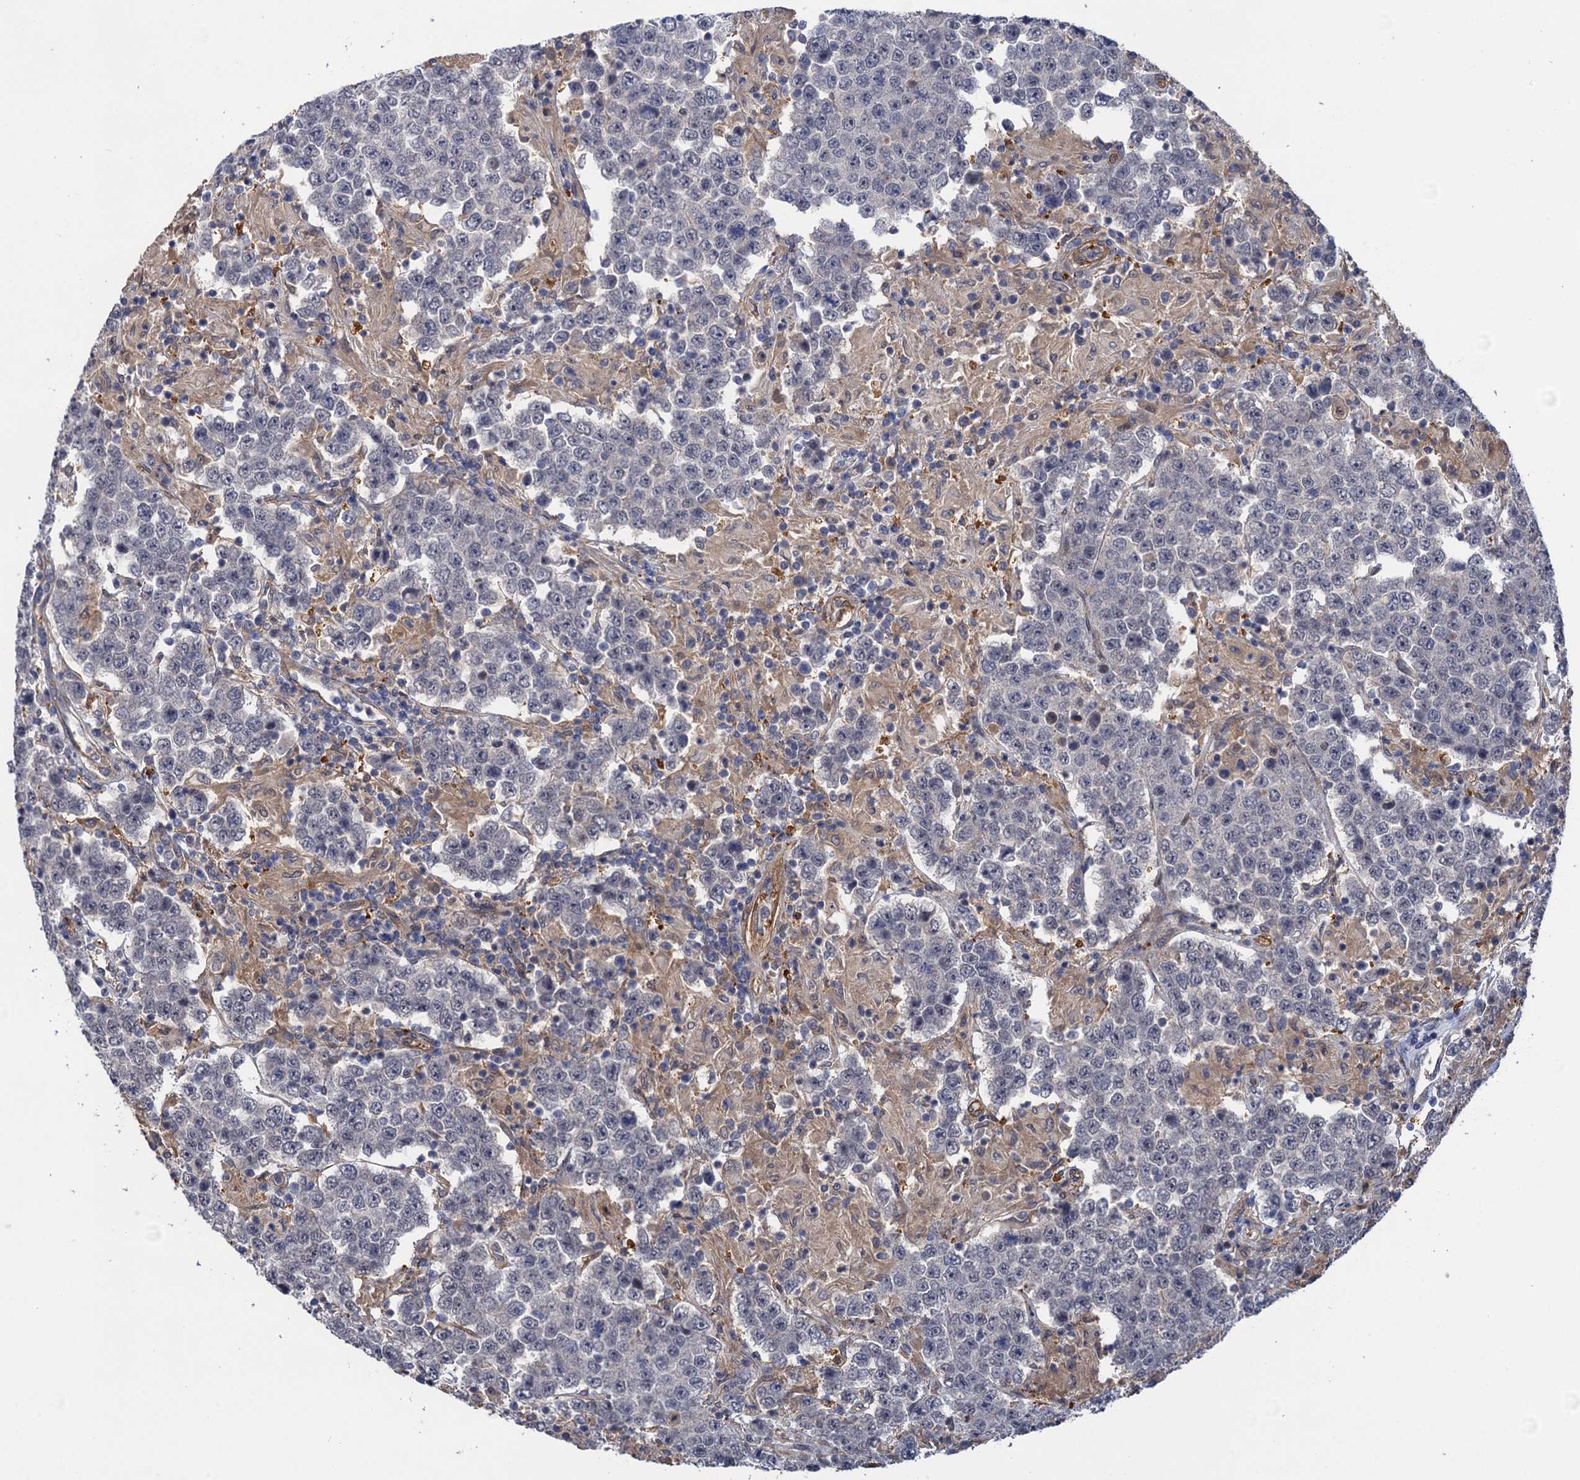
{"staining": {"intensity": "negative", "quantity": "none", "location": "none"}, "tissue": "testis cancer", "cell_type": "Tumor cells", "image_type": "cancer", "snomed": [{"axis": "morphology", "description": "Normal tissue, NOS"}, {"axis": "morphology", "description": "Urothelial carcinoma, High grade"}, {"axis": "morphology", "description": "Seminoma, NOS"}, {"axis": "morphology", "description": "Carcinoma, Embryonal, NOS"}, {"axis": "topography", "description": "Urinary bladder"}, {"axis": "topography", "description": "Testis"}], "caption": "Human testis urothelial carcinoma (high-grade) stained for a protein using immunohistochemistry (IHC) reveals no staining in tumor cells.", "gene": "NEK8", "patient": {"sex": "male", "age": 41}}